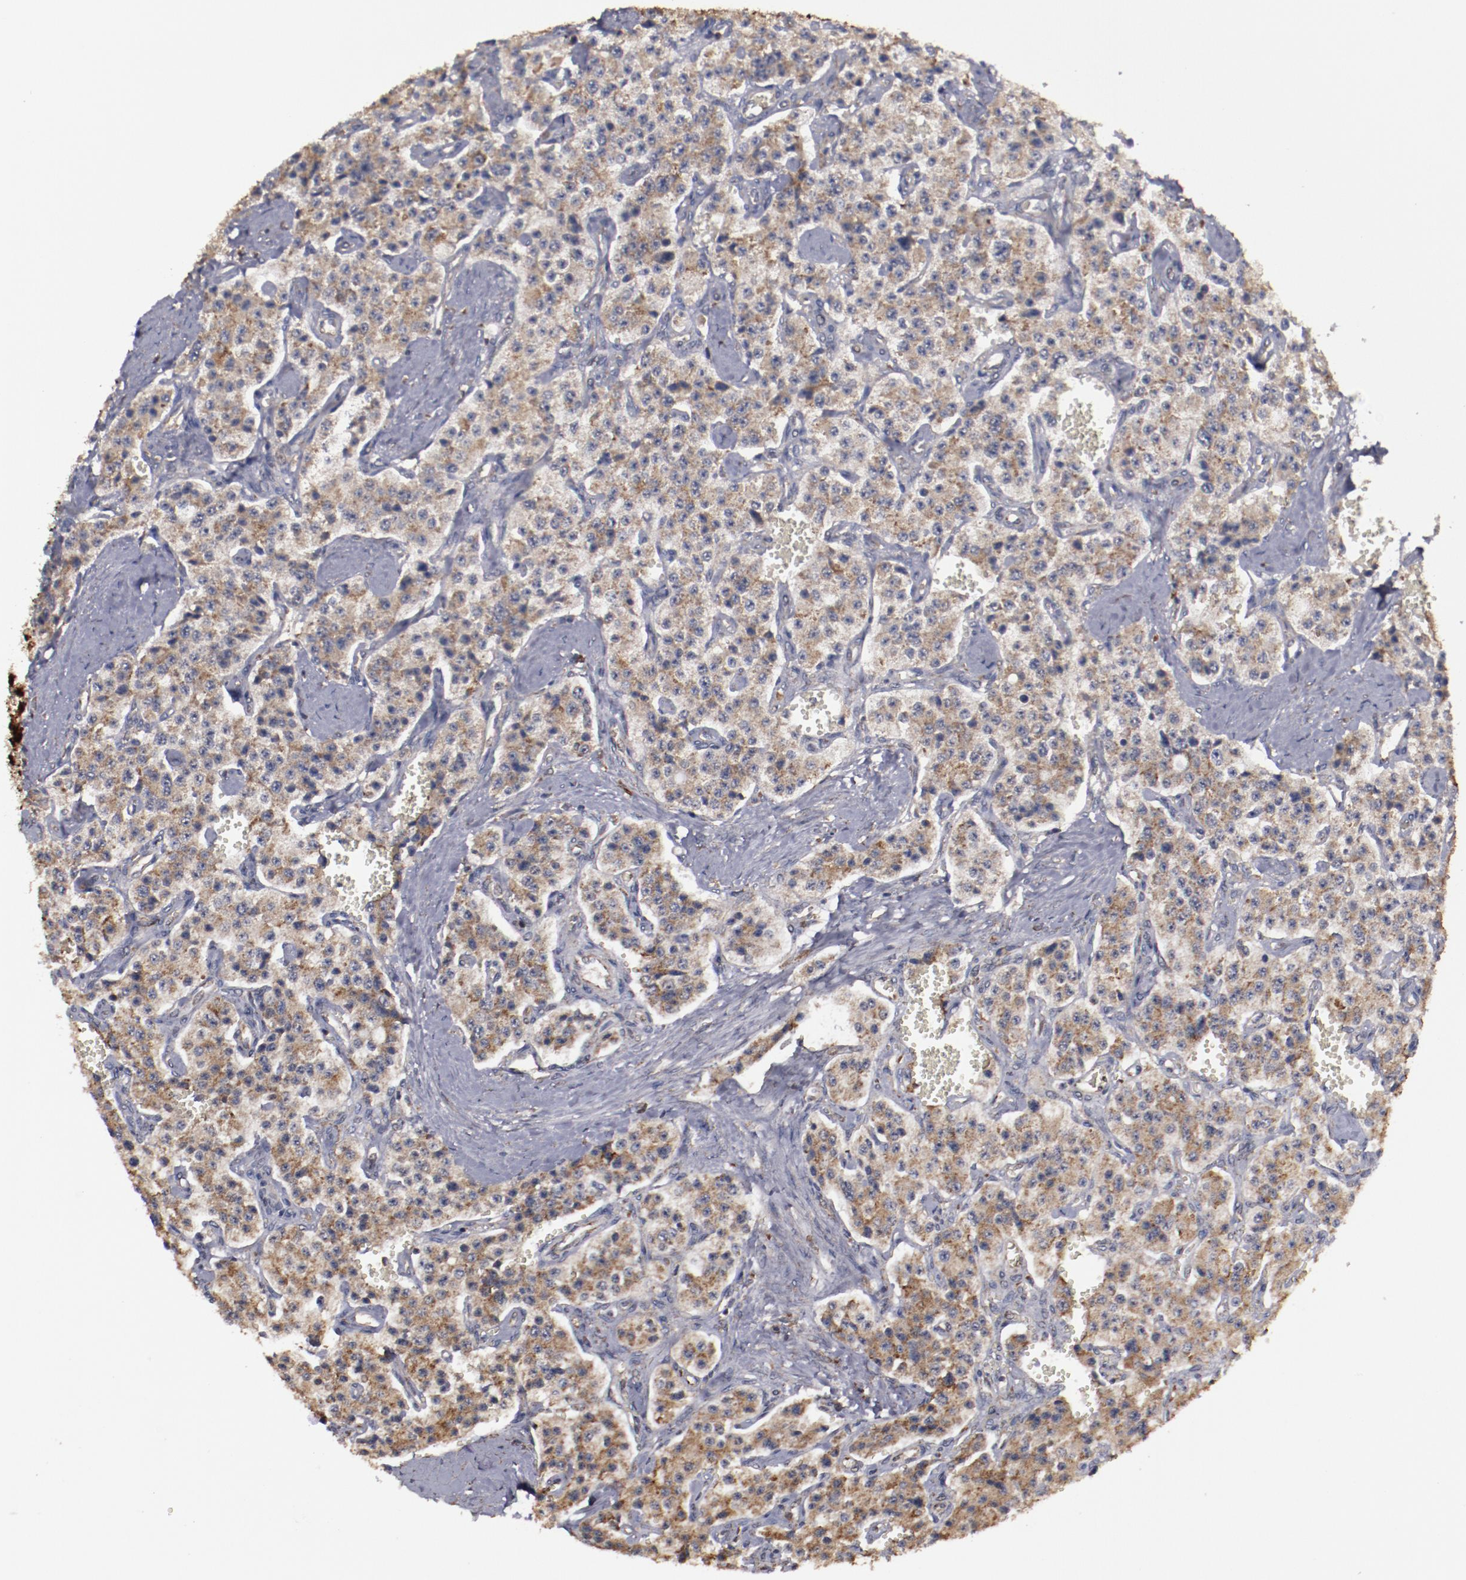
{"staining": {"intensity": "weak", "quantity": "25%-75%", "location": "cytoplasmic/membranous"}, "tissue": "carcinoid", "cell_type": "Tumor cells", "image_type": "cancer", "snomed": [{"axis": "morphology", "description": "Carcinoid, malignant, NOS"}, {"axis": "topography", "description": "Small intestine"}], "caption": "This is a histology image of immunohistochemistry (IHC) staining of carcinoid (malignant), which shows weak staining in the cytoplasmic/membranous of tumor cells.", "gene": "RPS4Y1", "patient": {"sex": "male", "age": 52}}